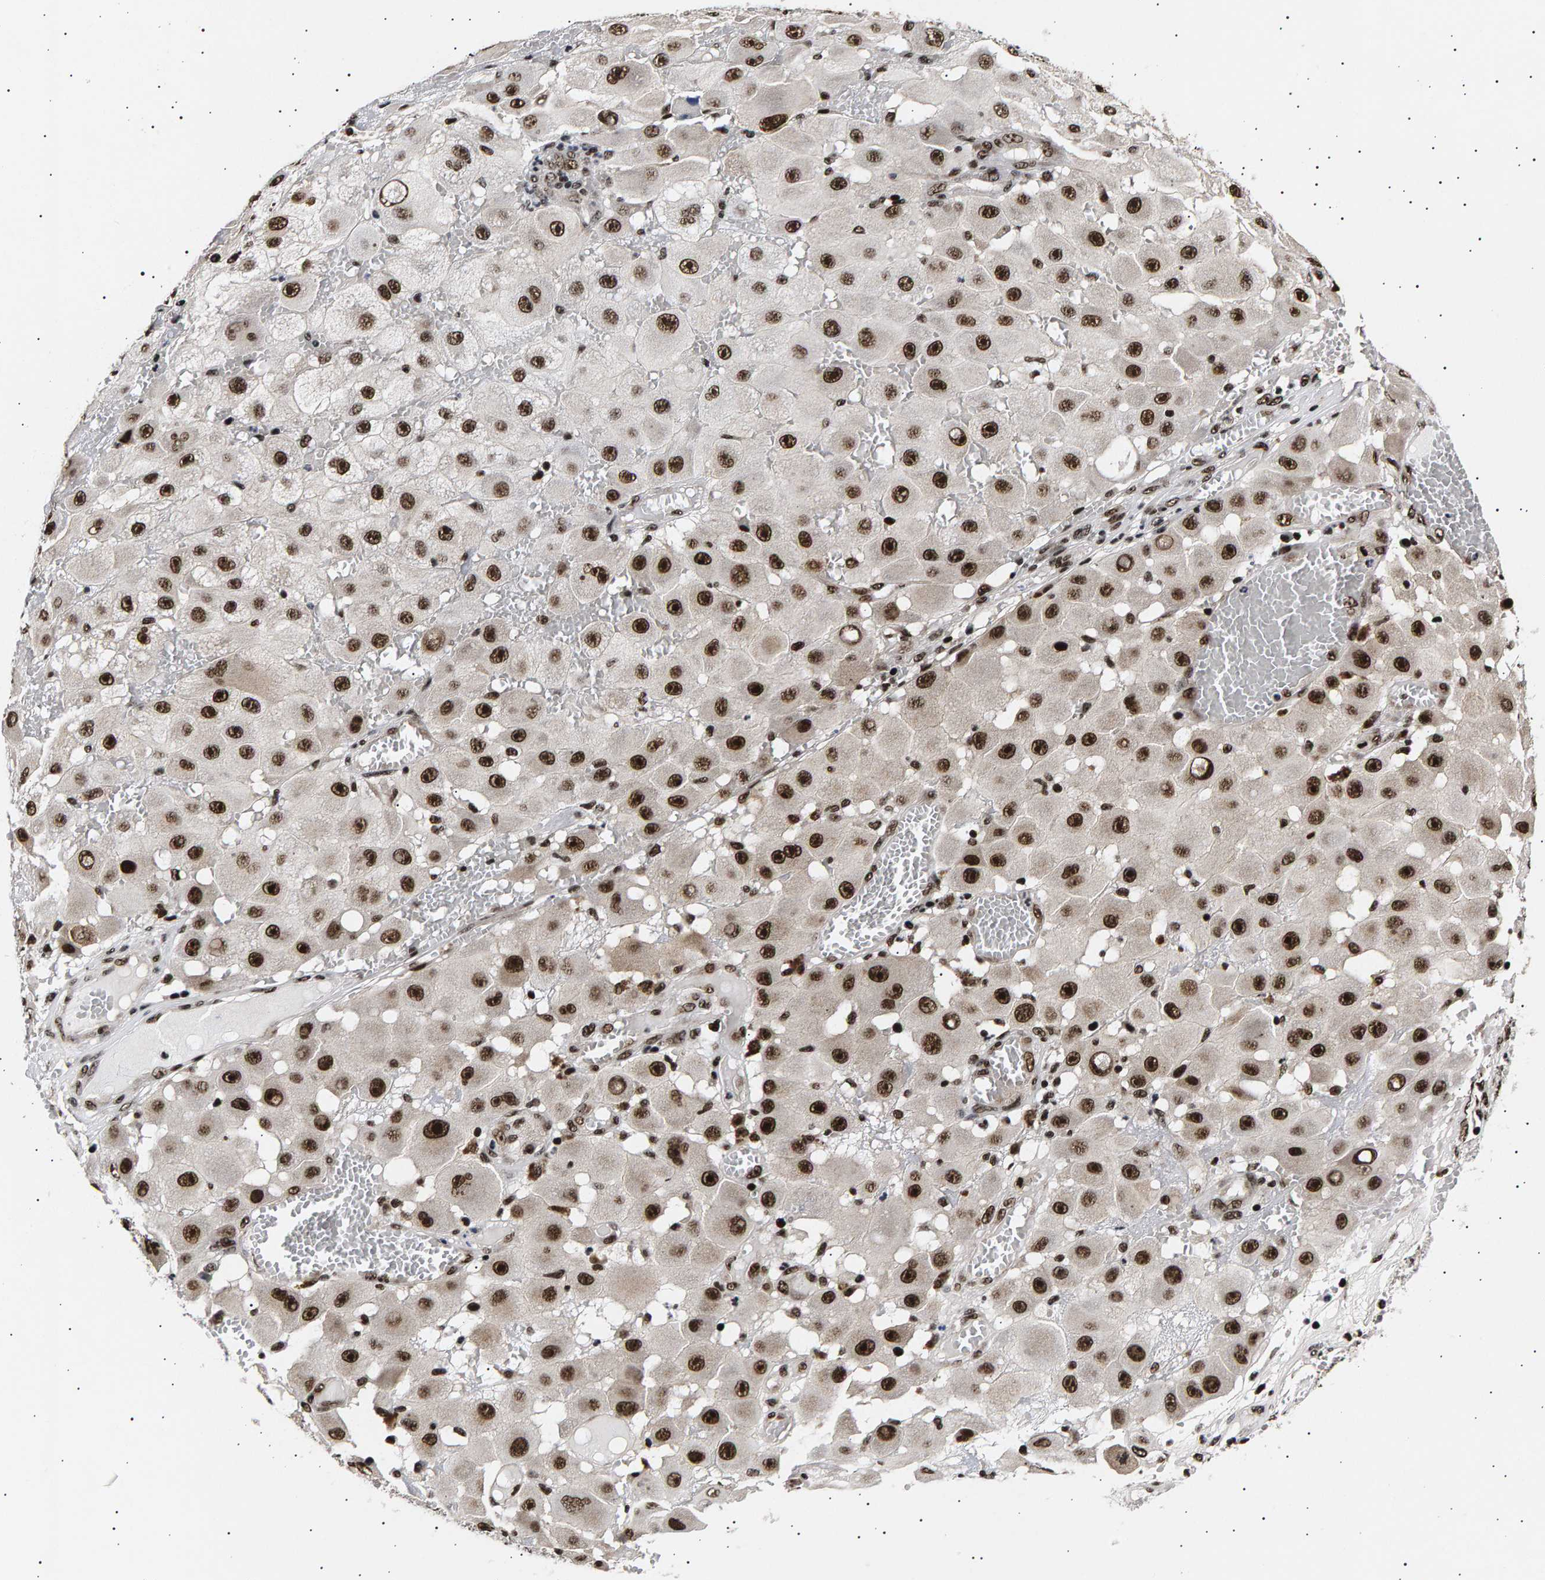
{"staining": {"intensity": "strong", "quantity": ">75%", "location": "nuclear"}, "tissue": "melanoma", "cell_type": "Tumor cells", "image_type": "cancer", "snomed": [{"axis": "morphology", "description": "Malignant melanoma, NOS"}, {"axis": "topography", "description": "Skin"}], "caption": "Approximately >75% of tumor cells in malignant melanoma show strong nuclear protein positivity as visualized by brown immunohistochemical staining.", "gene": "ANKRD40", "patient": {"sex": "female", "age": 81}}